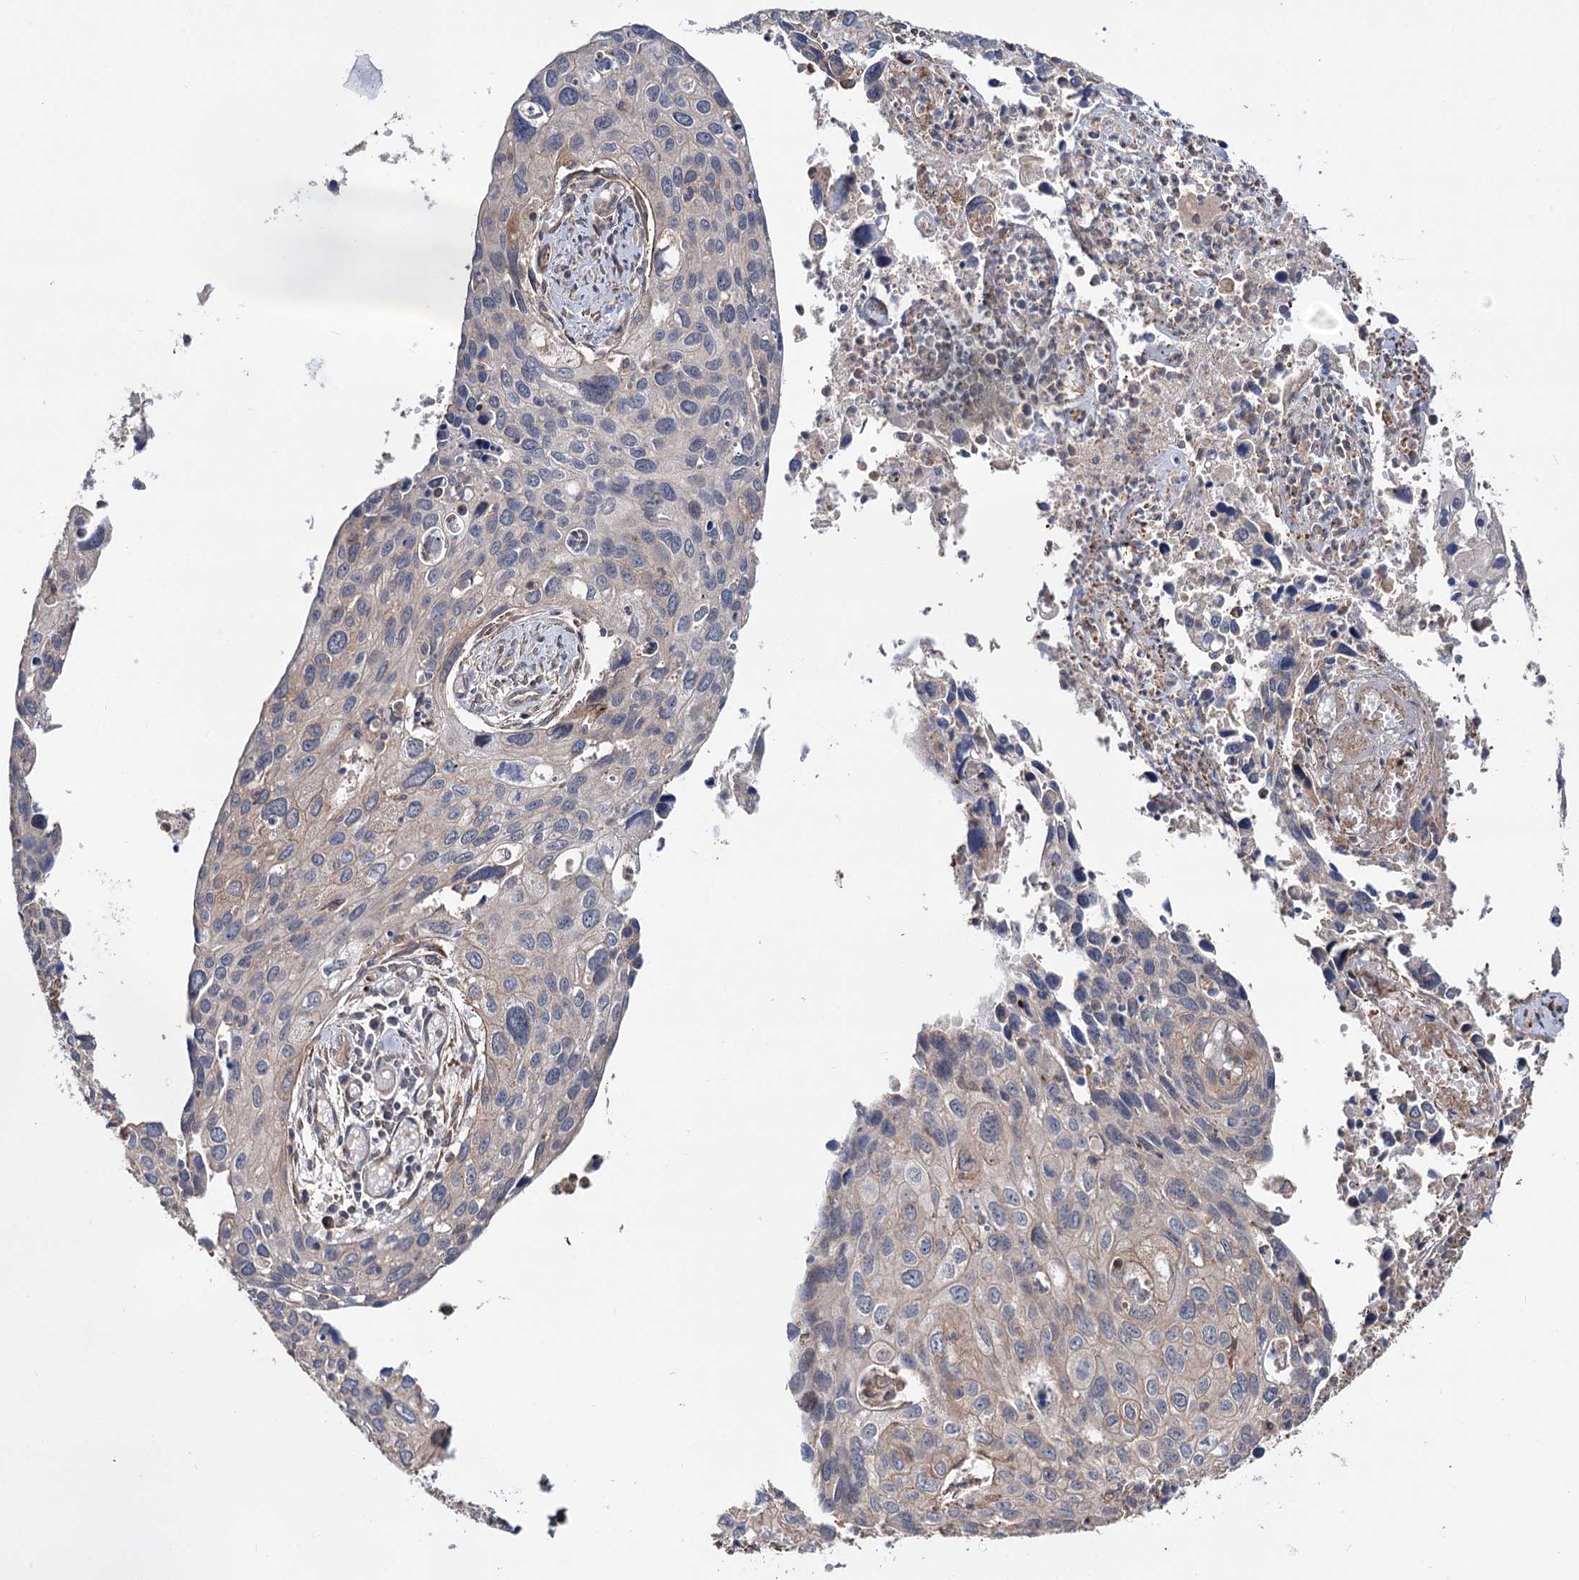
{"staining": {"intensity": "weak", "quantity": "<25%", "location": "cytoplasmic/membranous"}, "tissue": "cervical cancer", "cell_type": "Tumor cells", "image_type": "cancer", "snomed": [{"axis": "morphology", "description": "Squamous cell carcinoma, NOS"}, {"axis": "topography", "description": "Cervix"}], "caption": "A histopathology image of human cervical squamous cell carcinoma is negative for staining in tumor cells.", "gene": "GRIP1", "patient": {"sex": "female", "age": 55}}